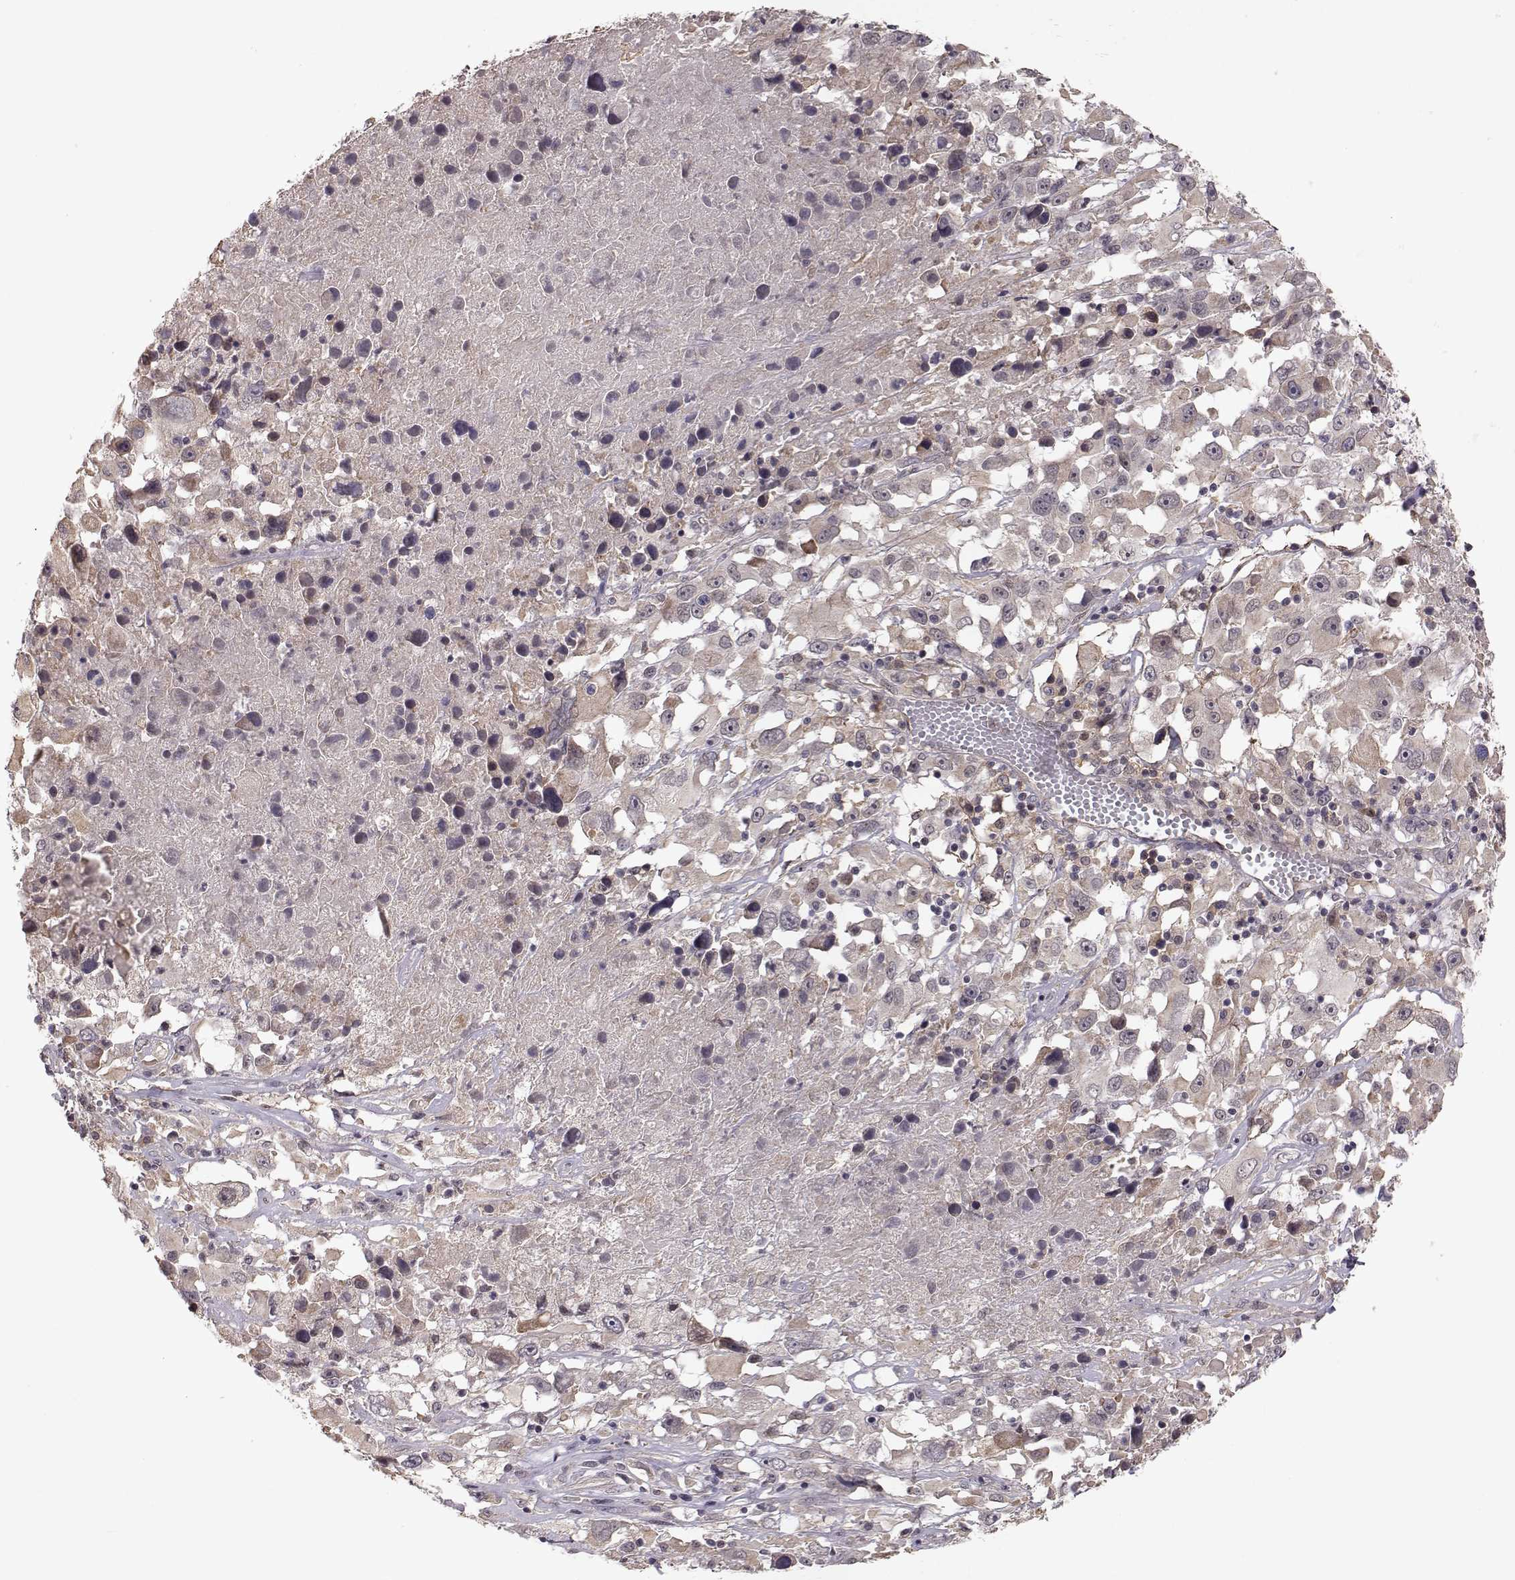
{"staining": {"intensity": "weak", "quantity": "25%-75%", "location": "cytoplasmic/membranous"}, "tissue": "melanoma", "cell_type": "Tumor cells", "image_type": "cancer", "snomed": [{"axis": "morphology", "description": "Malignant melanoma, Metastatic site"}, {"axis": "topography", "description": "Soft tissue"}], "caption": "Immunohistochemical staining of malignant melanoma (metastatic site) demonstrates low levels of weak cytoplasmic/membranous protein positivity in about 25%-75% of tumor cells.", "gene": "PLEKHG3", "patient": {"sex": "male", "age": 50}}